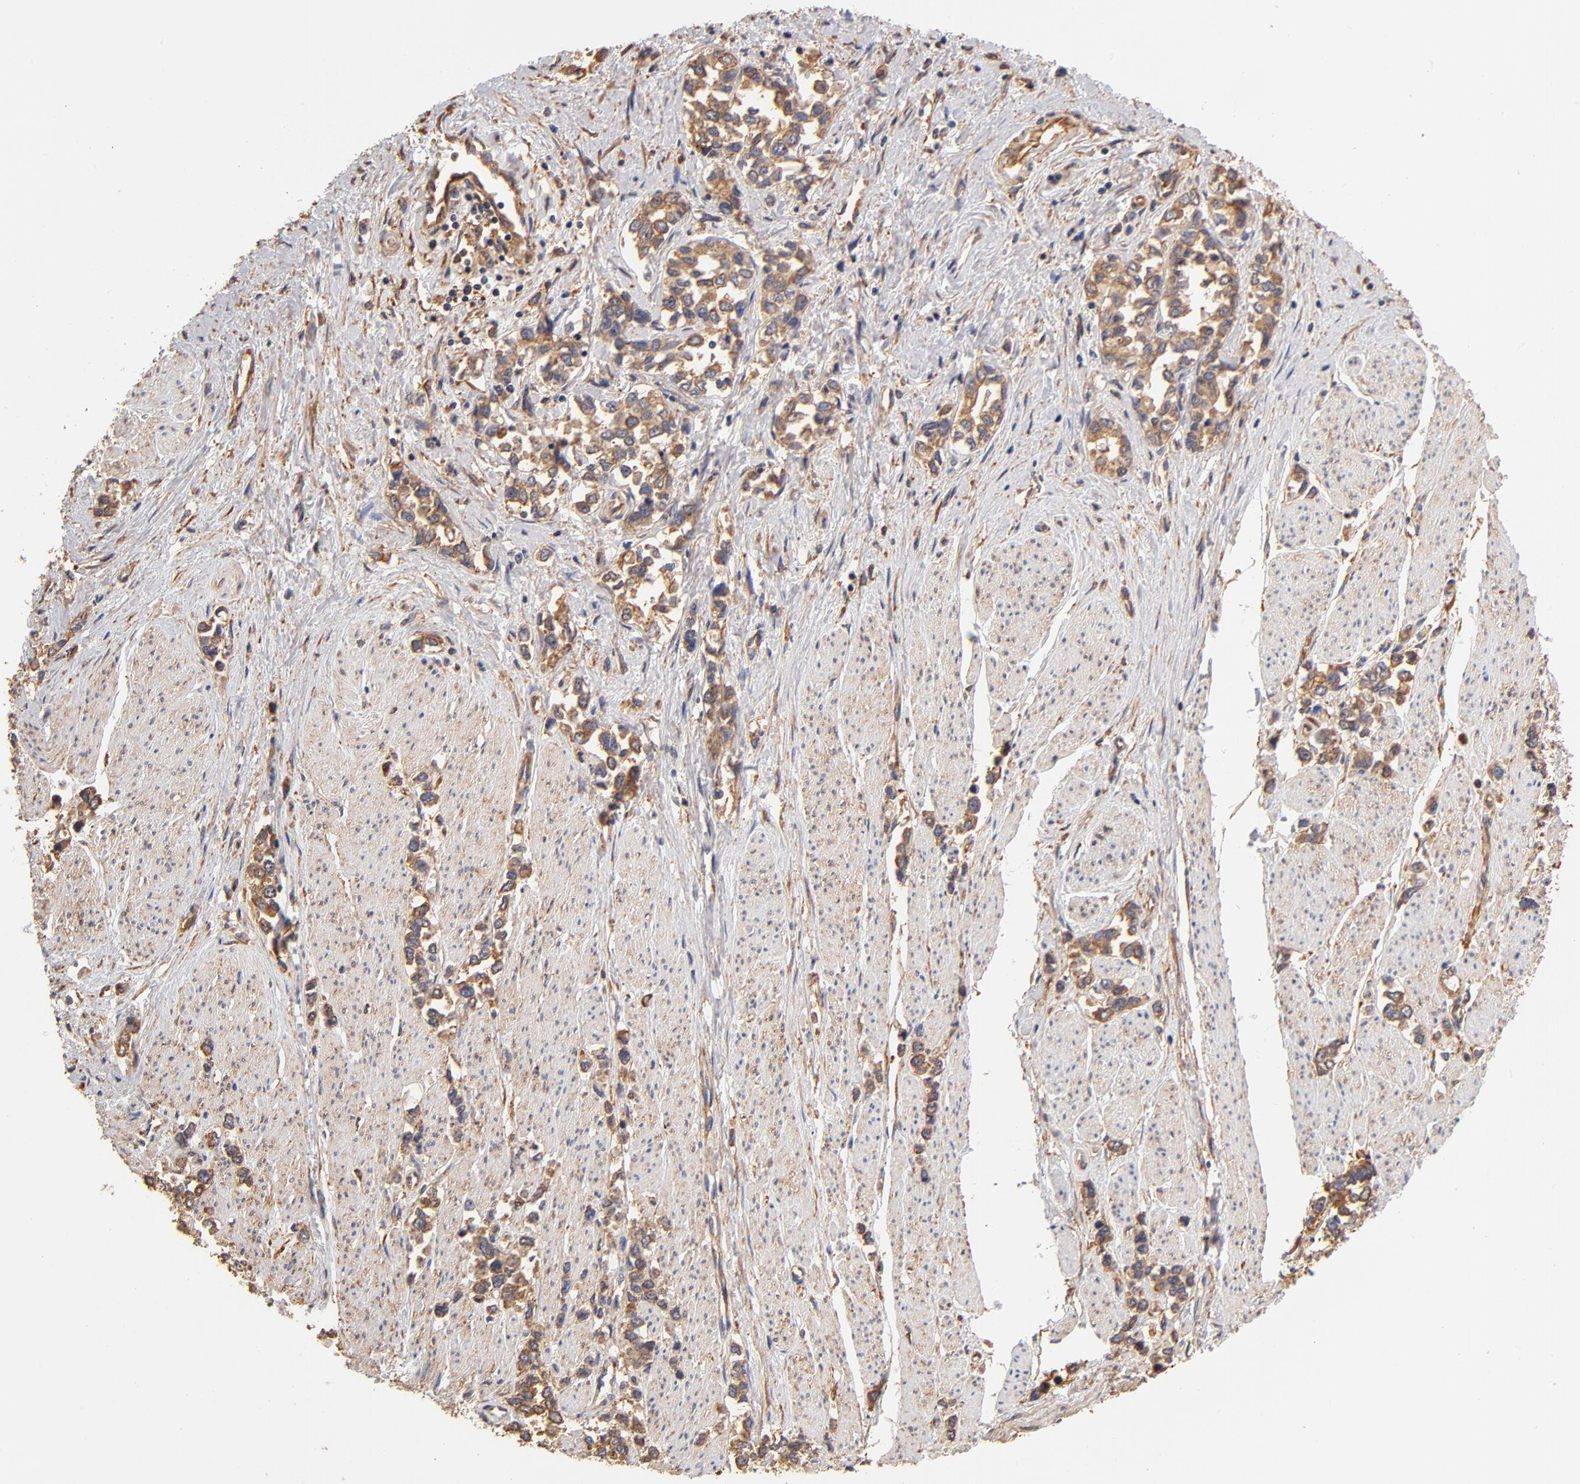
{"staining": {"intensity": "weak", "quantity": ">75%", "location": "cytoplasmic/membranous"}, "tissue": "stomach cancer", "cell_type": "Tumor cells", "image_type": "cancer", "snomed": [{"axis": "morphology", "description": "Adenocarcinoma, NOS"}, {"axis": "topography", "description": "Stomach, upper"}], "caption": "Adenocarcinoma (stomach) was stained to show a protein in brown. There is low levels of weak cytoplasmic/membranous staining in approximately >75% of tumor cells.", "gene": "FCMR", "patient": {"sex": "male", "age": 76}}